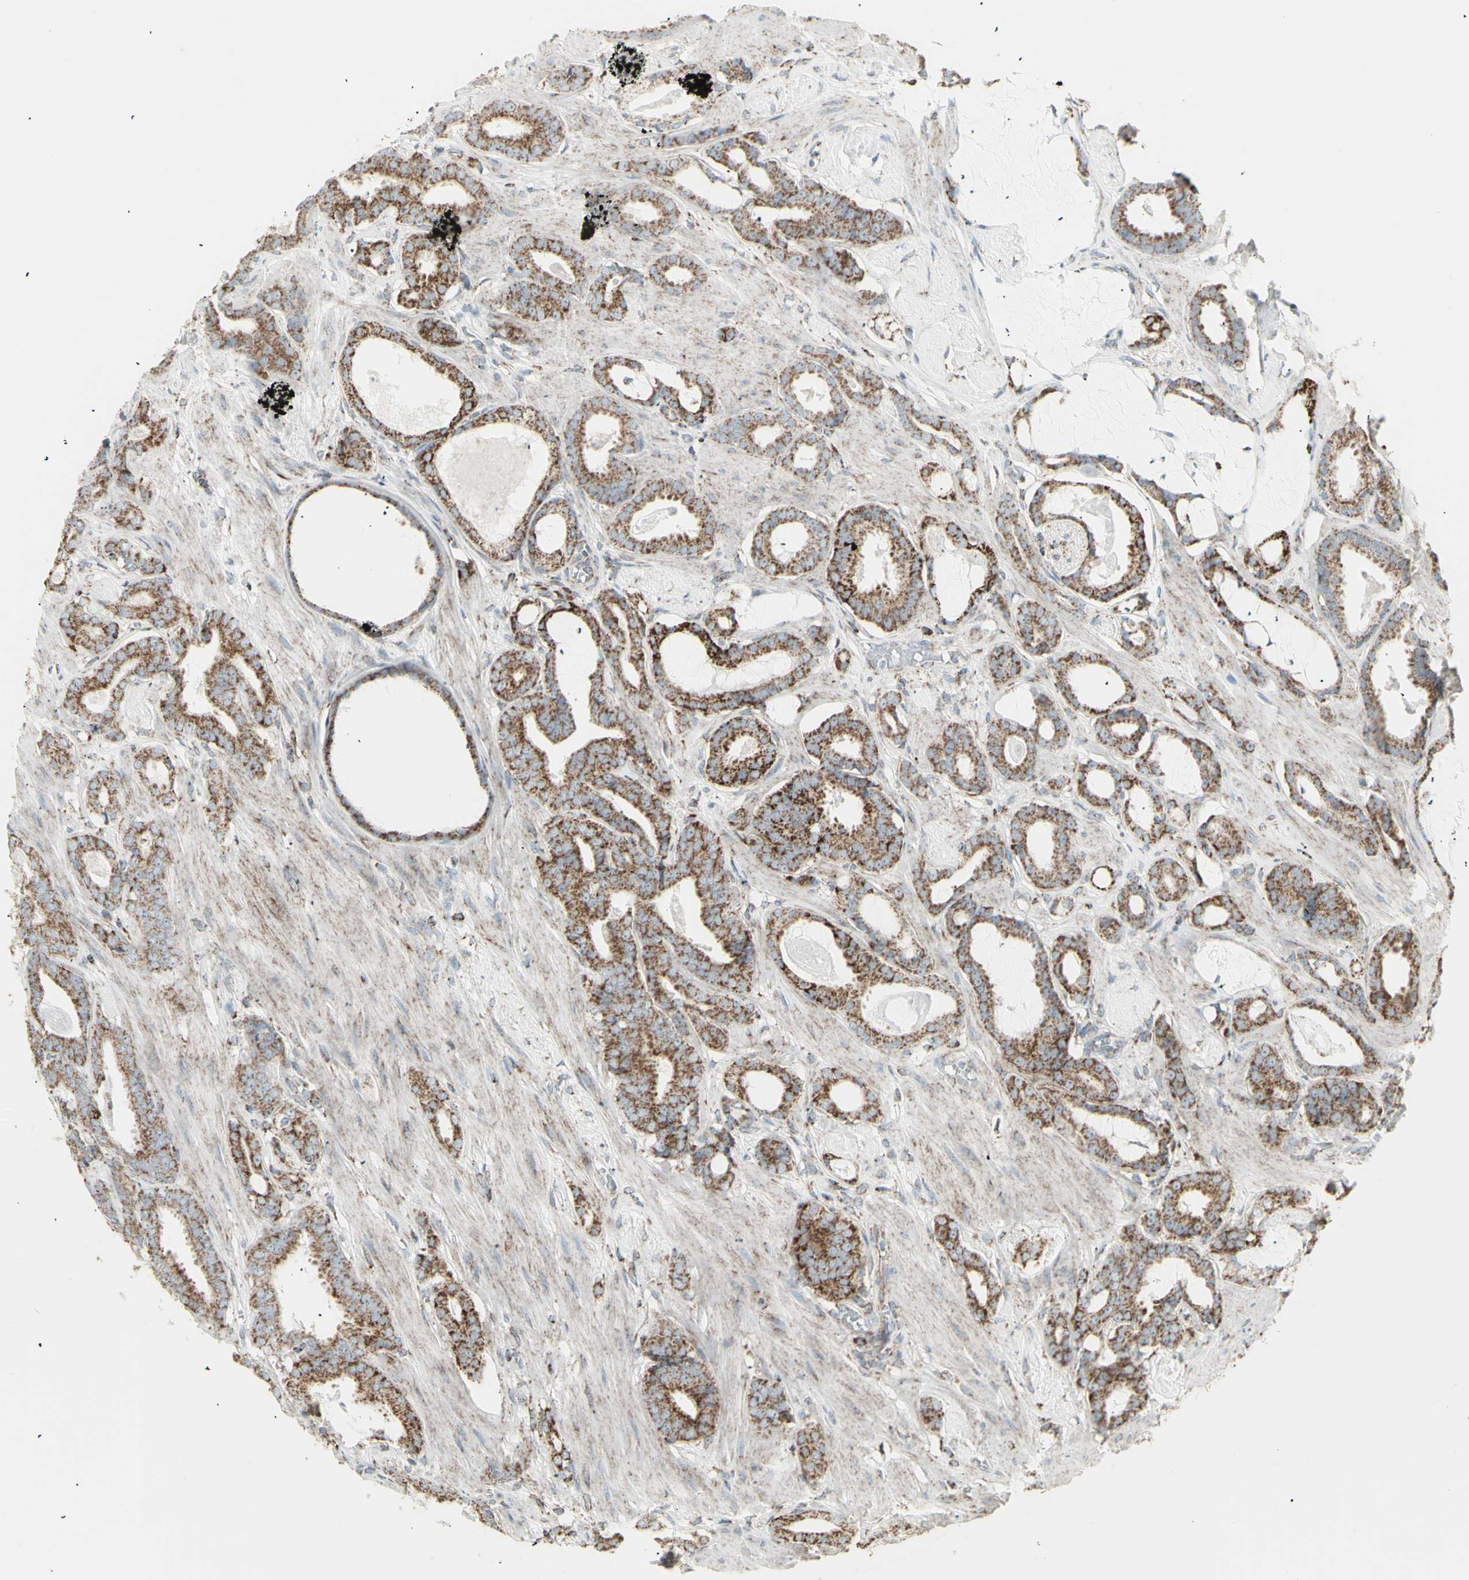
{"staining": {"intensity": "strong", "quantity": ">75%", "location": "cytoplasmic/membranous"}, "tissue": "prostate cancer", "cell_type": "Tumor cells", "image_type": "cancer", "snomed": [{"axis": "morphology", "description": "Adenocarcinoma, Low grade"}, {"axis": "topography", "description": "Prostate"}], "caption": "This is an image of IHC staining of prostate cancer (adenocarcinoma (low-grade)), which shows strong expression in the cytoplasmic/membranous of tumor cells.", "gene": "PLGRKT", "patient": {"sex": "male", "age": 53}}